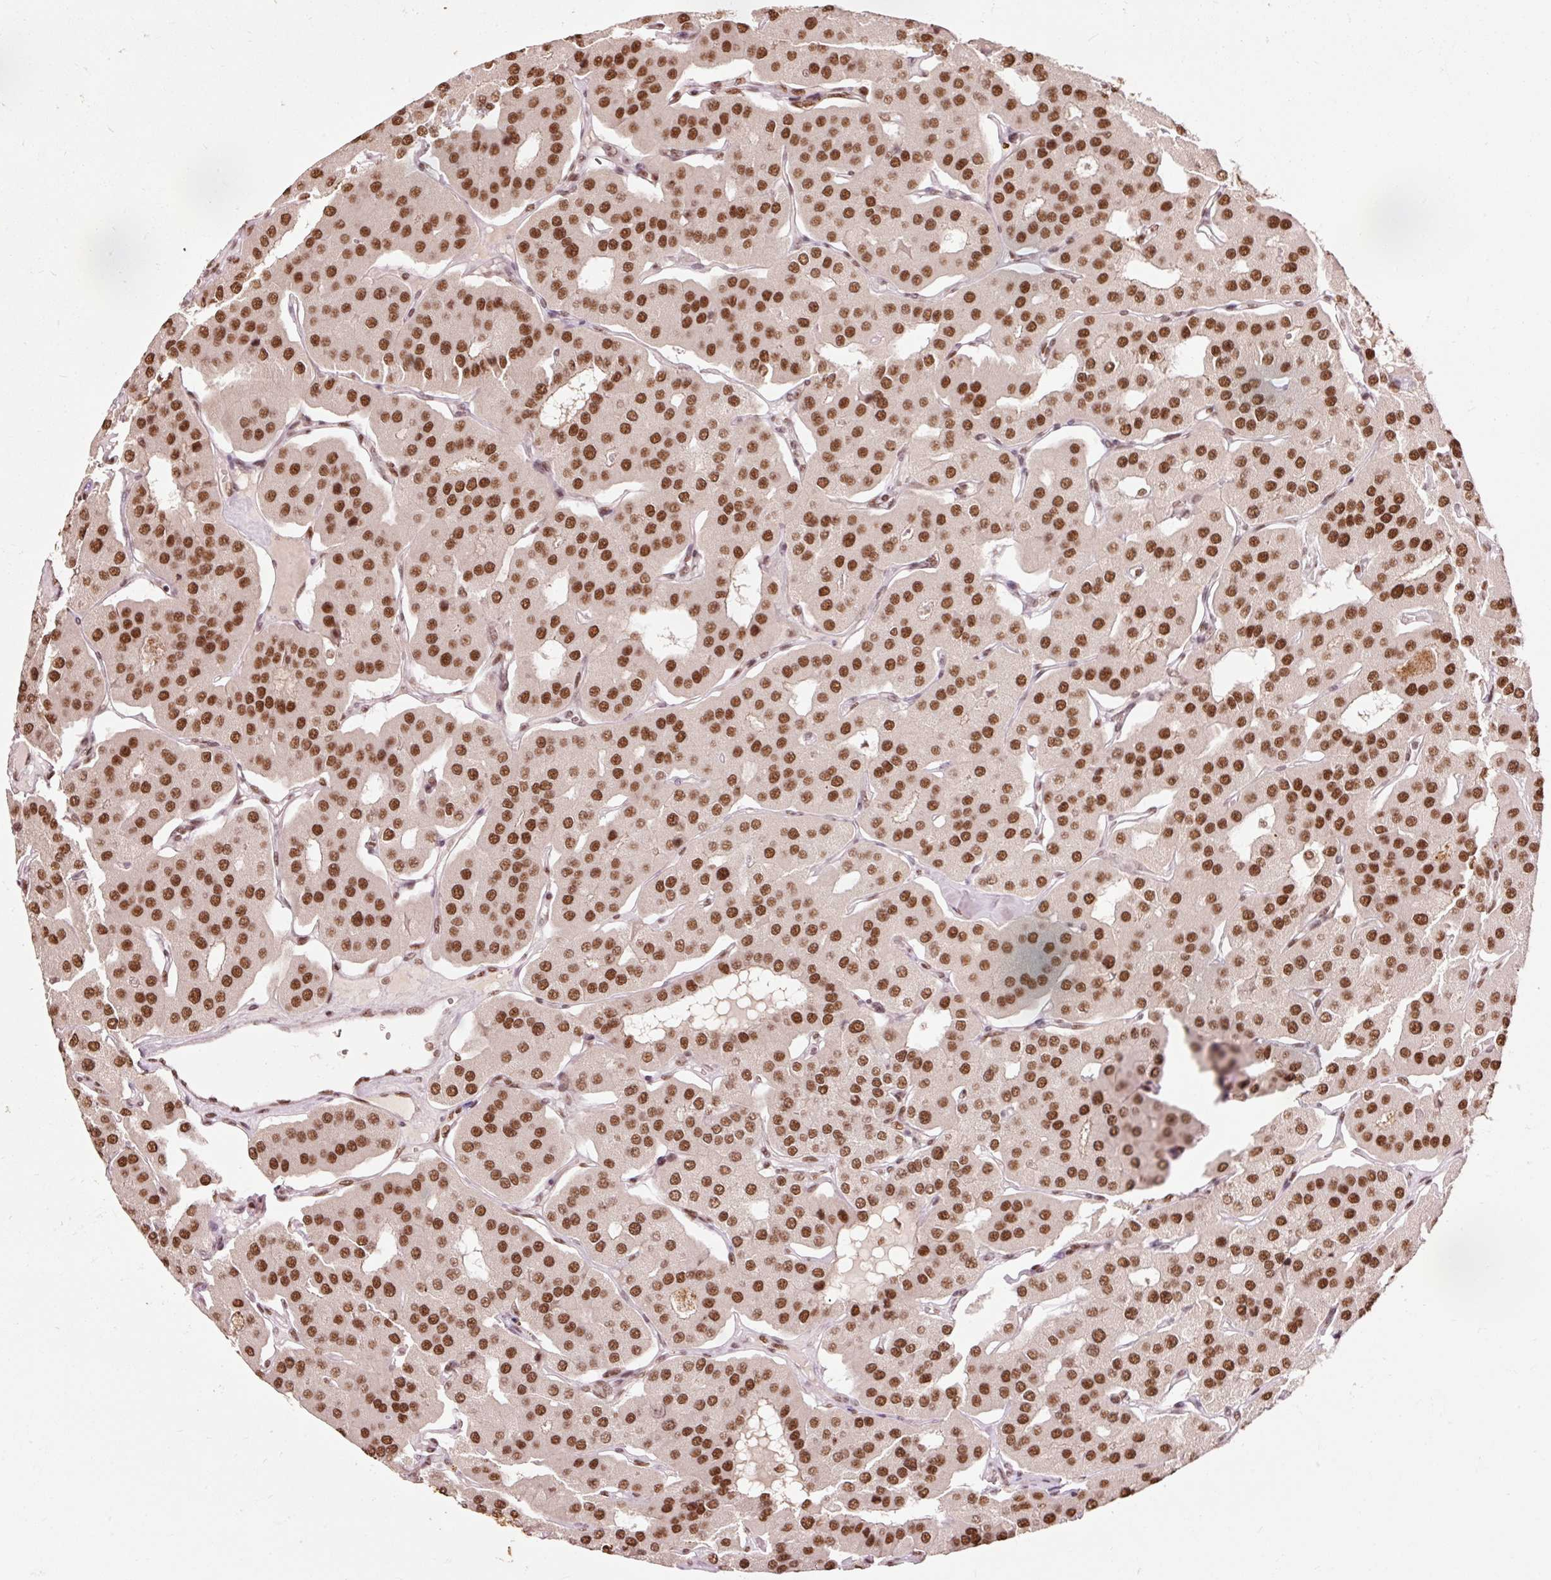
{"staining": {"intensity": "strong", "quantity": ">75%", "location": "nuclear"}, "tissue": "parathyroid gland", "cell_type": "Glandular cells", "image_type": "normal", "snomed": [{"axis": "morphology", "description": "Normal tissue, NOS"}, {"axis": "morphology", "description": "Adenoma, NOS"}, {"axis": "topography", "description": "Parathyroid gland"}], "caption": "Immunohistochemistry (DAB) staining of unremarkable human parathyroid gland exhibits strong nuclear protein positivity in about >75% of glandular cells. Ihc stains the protein of interest in brown and the nuclei are stained blue.", "gene": "ZBTB44", "patient": {"sex": "female", "age": 86}}